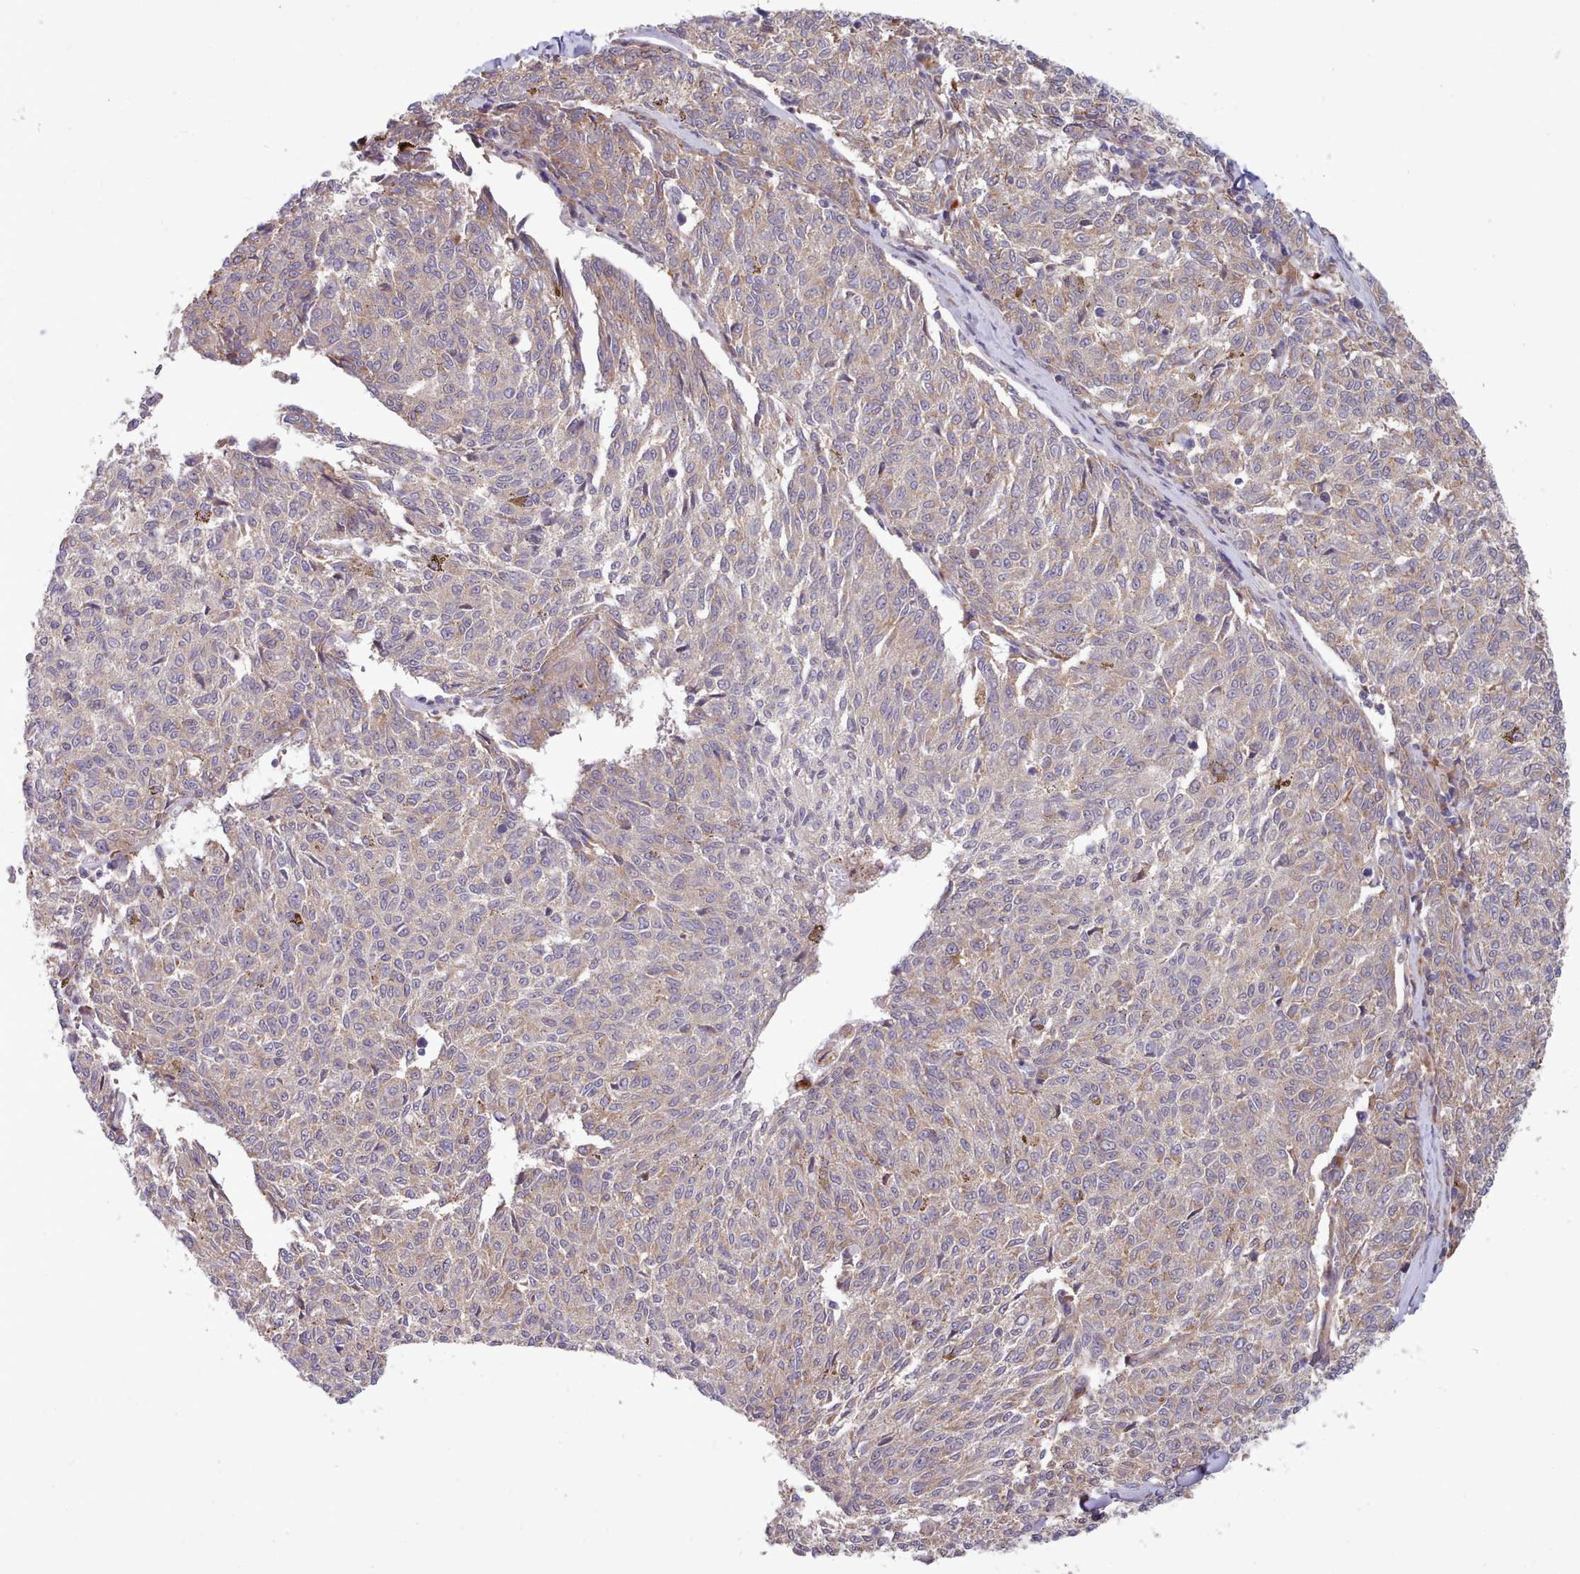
{"staining": {"intensity": "weak", "quantity": "25%-75%", "location": "cytoplasmic/membranous"}, "tissue": "melanoma", "cell_type": "Tumor cells", "image_type": "cancer", "snomed": [{"axis": "morphology", "description": "Malignant melanoma, NOS"}, {"axis": "topography", "description": "Skin"}], "caption": "Immunohistochemical staining of human malignant melanoma demonstrates low levels of weak cytoplasmic/membranous staining in approximately 25%-75% of tumor cells. (DAB (3,3'-diaminobenzidine) IHC, brown staining for protein, blue staining for nuclei).", "gene": "TRIM26", "patient": {"sex": "female", "age": 72}}